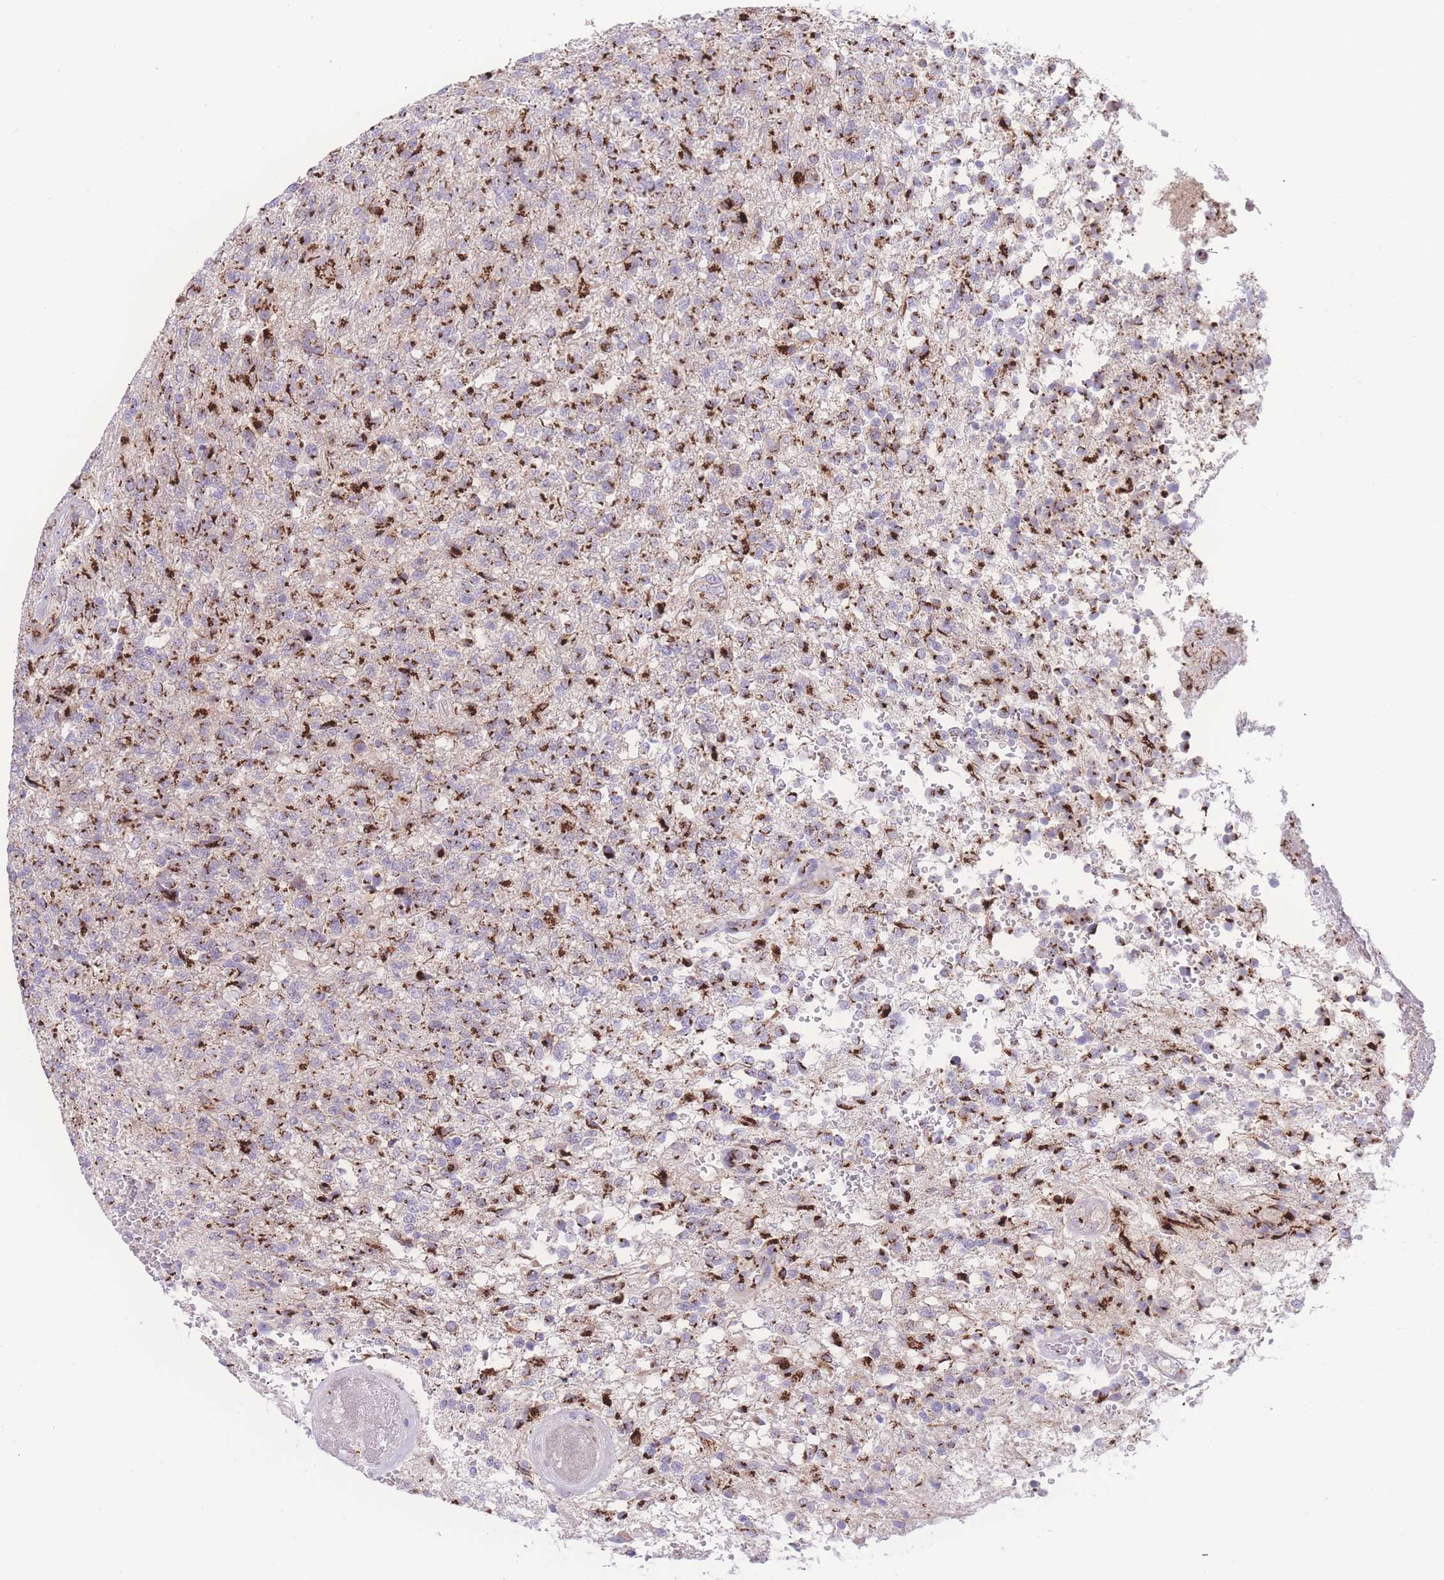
{"staining": {"intensity": "strong", "quantity": ">75%", "location": "cytoplasmic/membranous"}, "tissue": "glioma", "cell_type": "Tumor cells", "image_type": "cancer", "snomed": [{"axis": "morphology", "description": "Glioma, malignant, High grade"}, {"axis": "topography", "description": "Brain"}], "caption": "A photomicrograph of glioma stained for a protein displays strong cytoplasmic/membranous brown staining in tumor cells.", "gene": "GOLM2", "patient": {"sex": "male", "age": 56}}